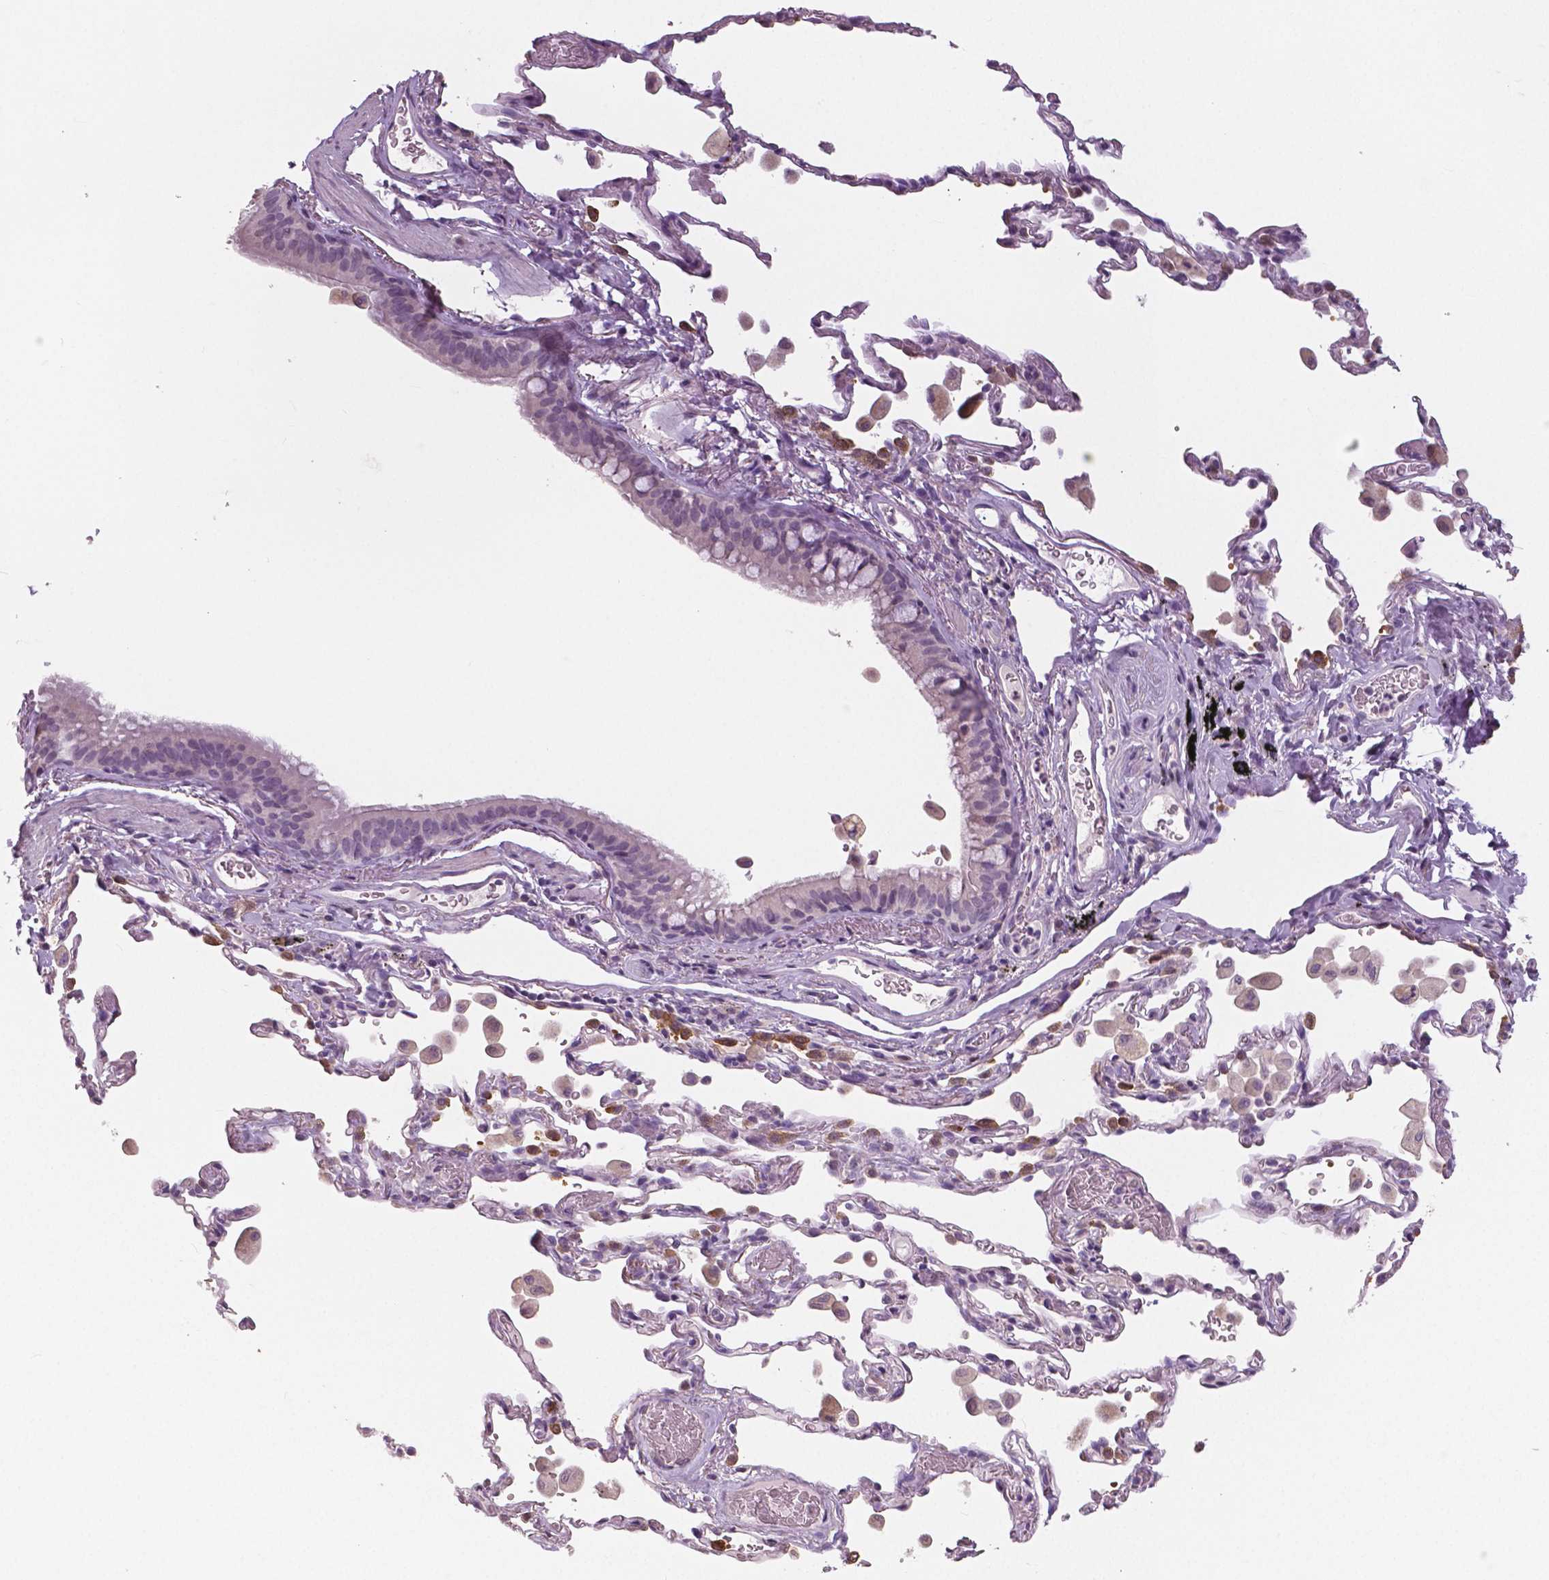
{"staining": {"intensity": "negative", "quantity": "none", "location": "none"}, "tissue": "bronchus", "cell_type": "Respiratory epithelial cells", "image_type": "normal", "snomed": [{"axis": "morphology", "description": "Normal tissue, NOS"}, {"axis": "topography", "description": "Bronchus"}, {"axis": "topography", "description": "Lung"}], "caption": "Immunohistochemistry (IHC) image of normal bronchus: bronchus stained with DAB (3,3'-diaminobenzidine) exhibits no significant protein staining in respiratory epithelial cells.", "gene": "NECAB1", "patient": {"sex": "male", "age": 54}}